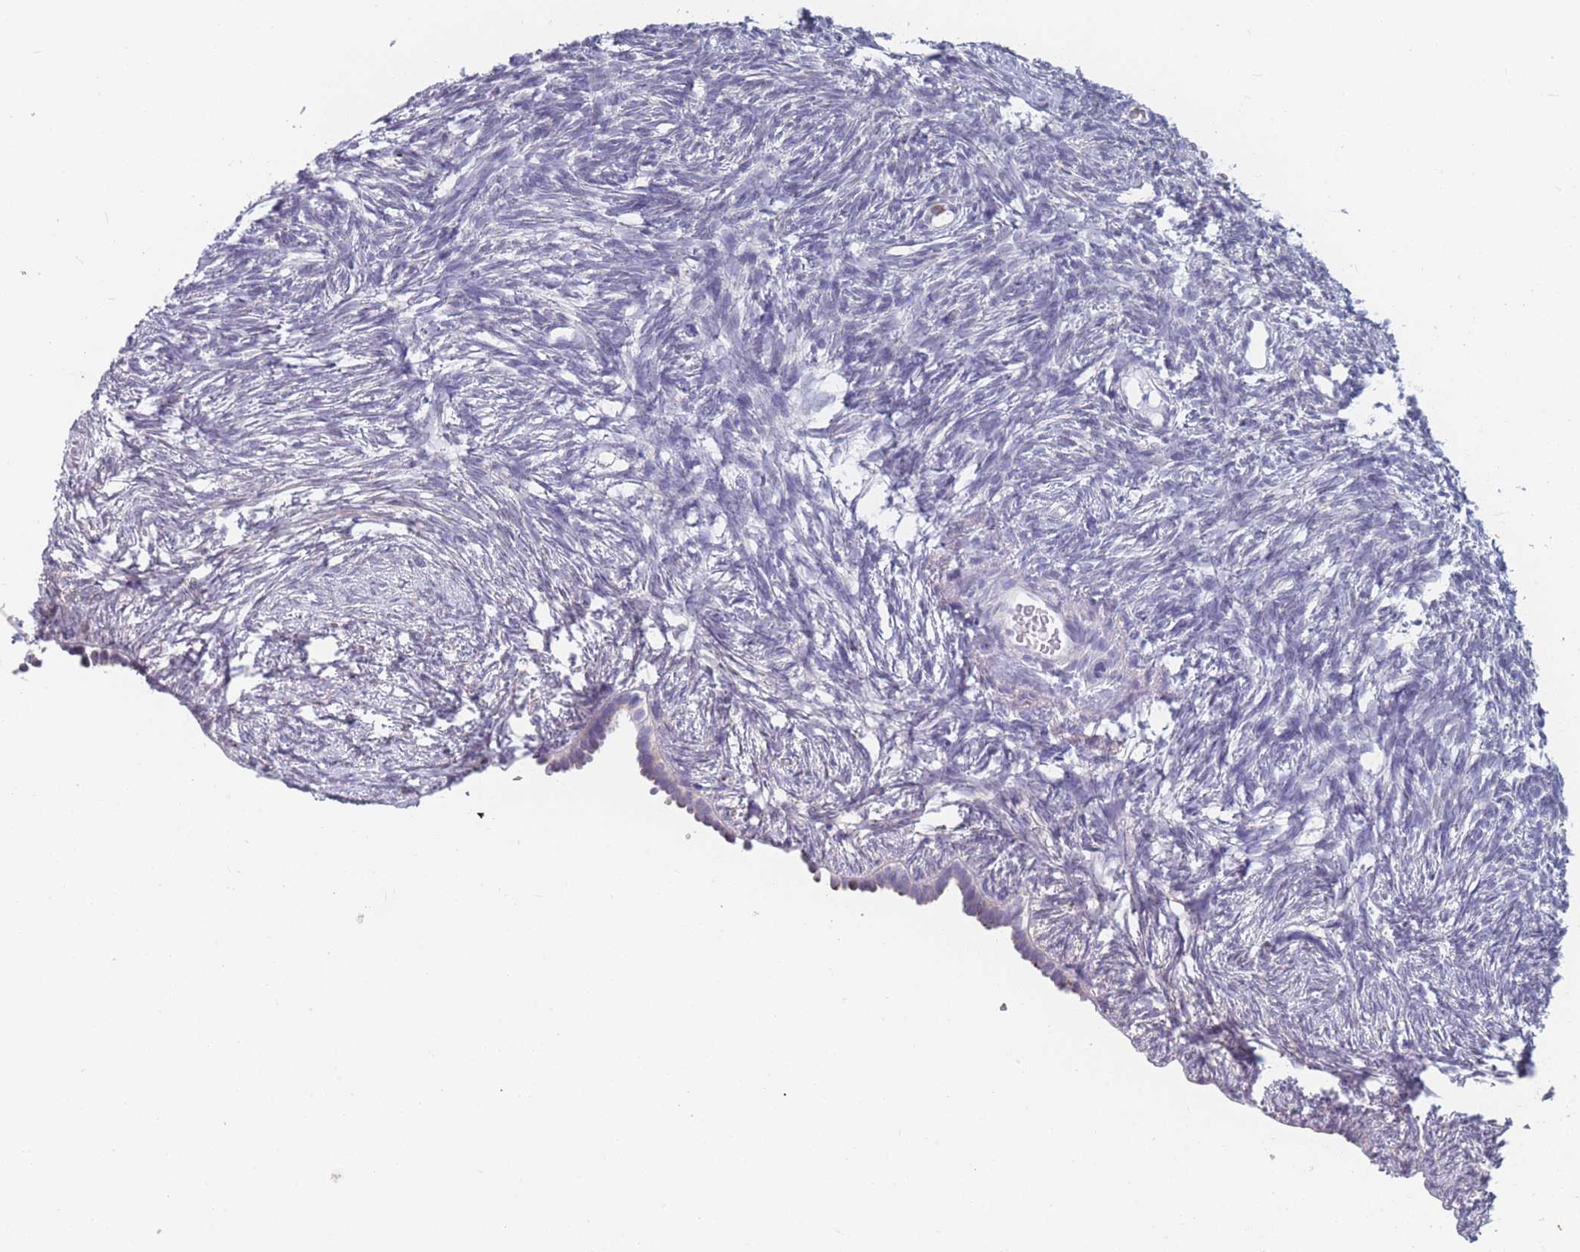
{"staining": {"intensity": "negative", "quantity": "none", "location": "none"}, "tissue": "ovary", "cell_type": "Ovarian stroma cells", "image_type": "normal", "snomed": [{"axis": "morphology", "description": "Normal tissue, NOS"}, {"axis": "topography", "description": "Ovary"}], "caption": "Immunohistochemistry (IHC) photomicrograph of normal ovary: ovary stained with DAB shows no significant protein expression in ovarian stroma cells.", "gene": "TMED10", "patient": {"sex": "female", "age": 51}}